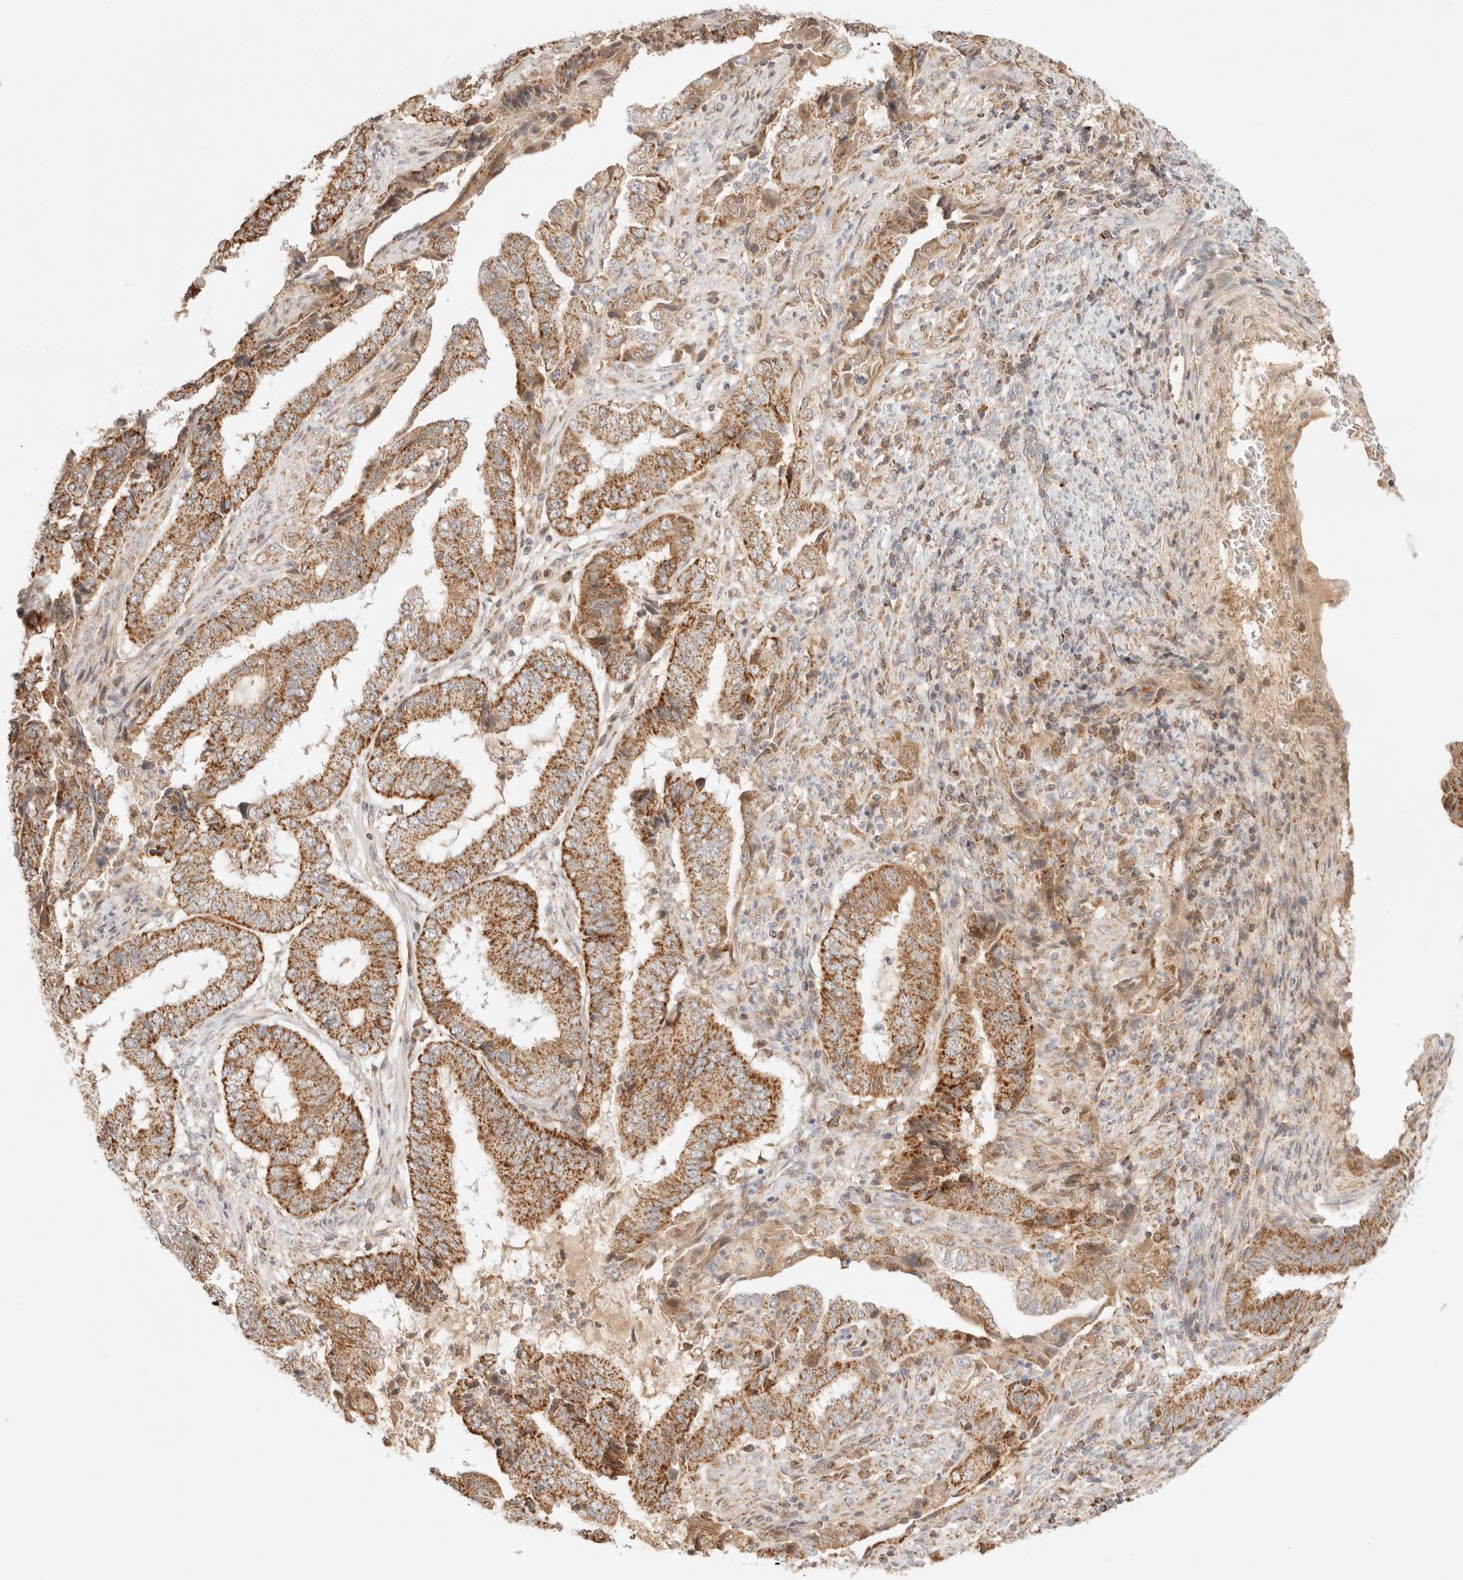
{"staining": {"intensity": "moderate", "quantity": ">75%", "location": "cytoplasmic/membranous"}, "tissue": "endometrial cancer", "cell_type": "Tumor cells", "image_type": "cancer", "snomed": [{"axis": "morphology", "description": "Adenocarcinoma, NOS"}, {"axis": "topography", "description": "Endometrium"}], "caption": "Immunohistochemistry (IHC) of endometrial adenocarcinoma reveals medium levels of moderate cytoplasmic/membranous staining in about >75% of tumor cells. (DAB (3,3'-diaminobenzidine) IHC with brightfield microscopy, high magnification).", "gene": "COA6", "patient": {"sex": "female", "age": 51}}